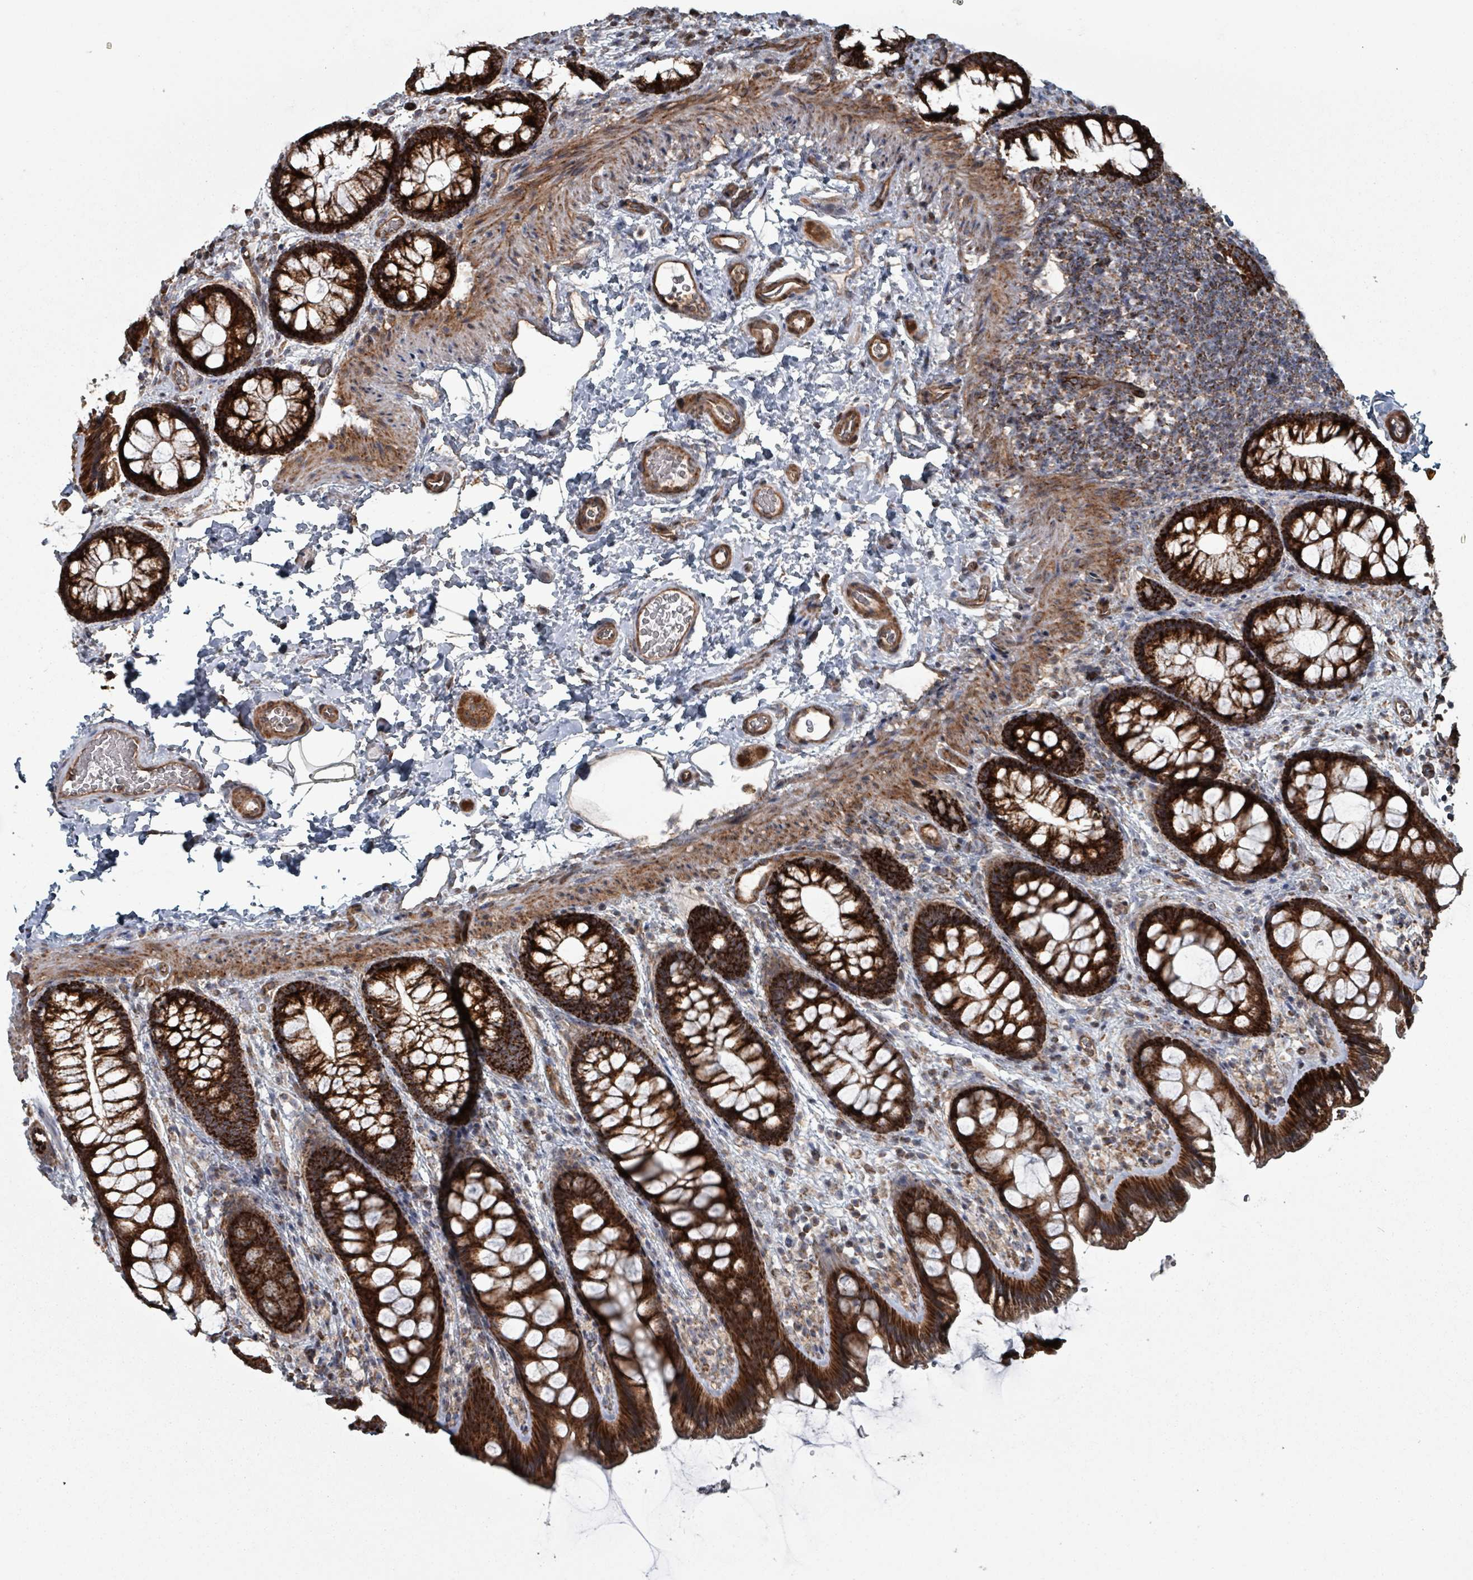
{"staining": {"intensity": "moderate", "quantity": ">75%", "location": "cytoplasmic/membranous"}, "tissue": "colon", "cell_type": "Endothelial cells", "image_type": "normal", "snomed": [{"axis": "morphology", "description": "Normal tissue, NOS"}, {"axis": "topography", "description": "Colon"}], "caption": "Immunohistochemical staining of benign human colon demonstrates >75% levels of moderate cytoplasmic/membranous protein expression in about >75% of endothelial cells.", "gene": "MRPL4", "patient": {"sex": "male", "age": 46}}